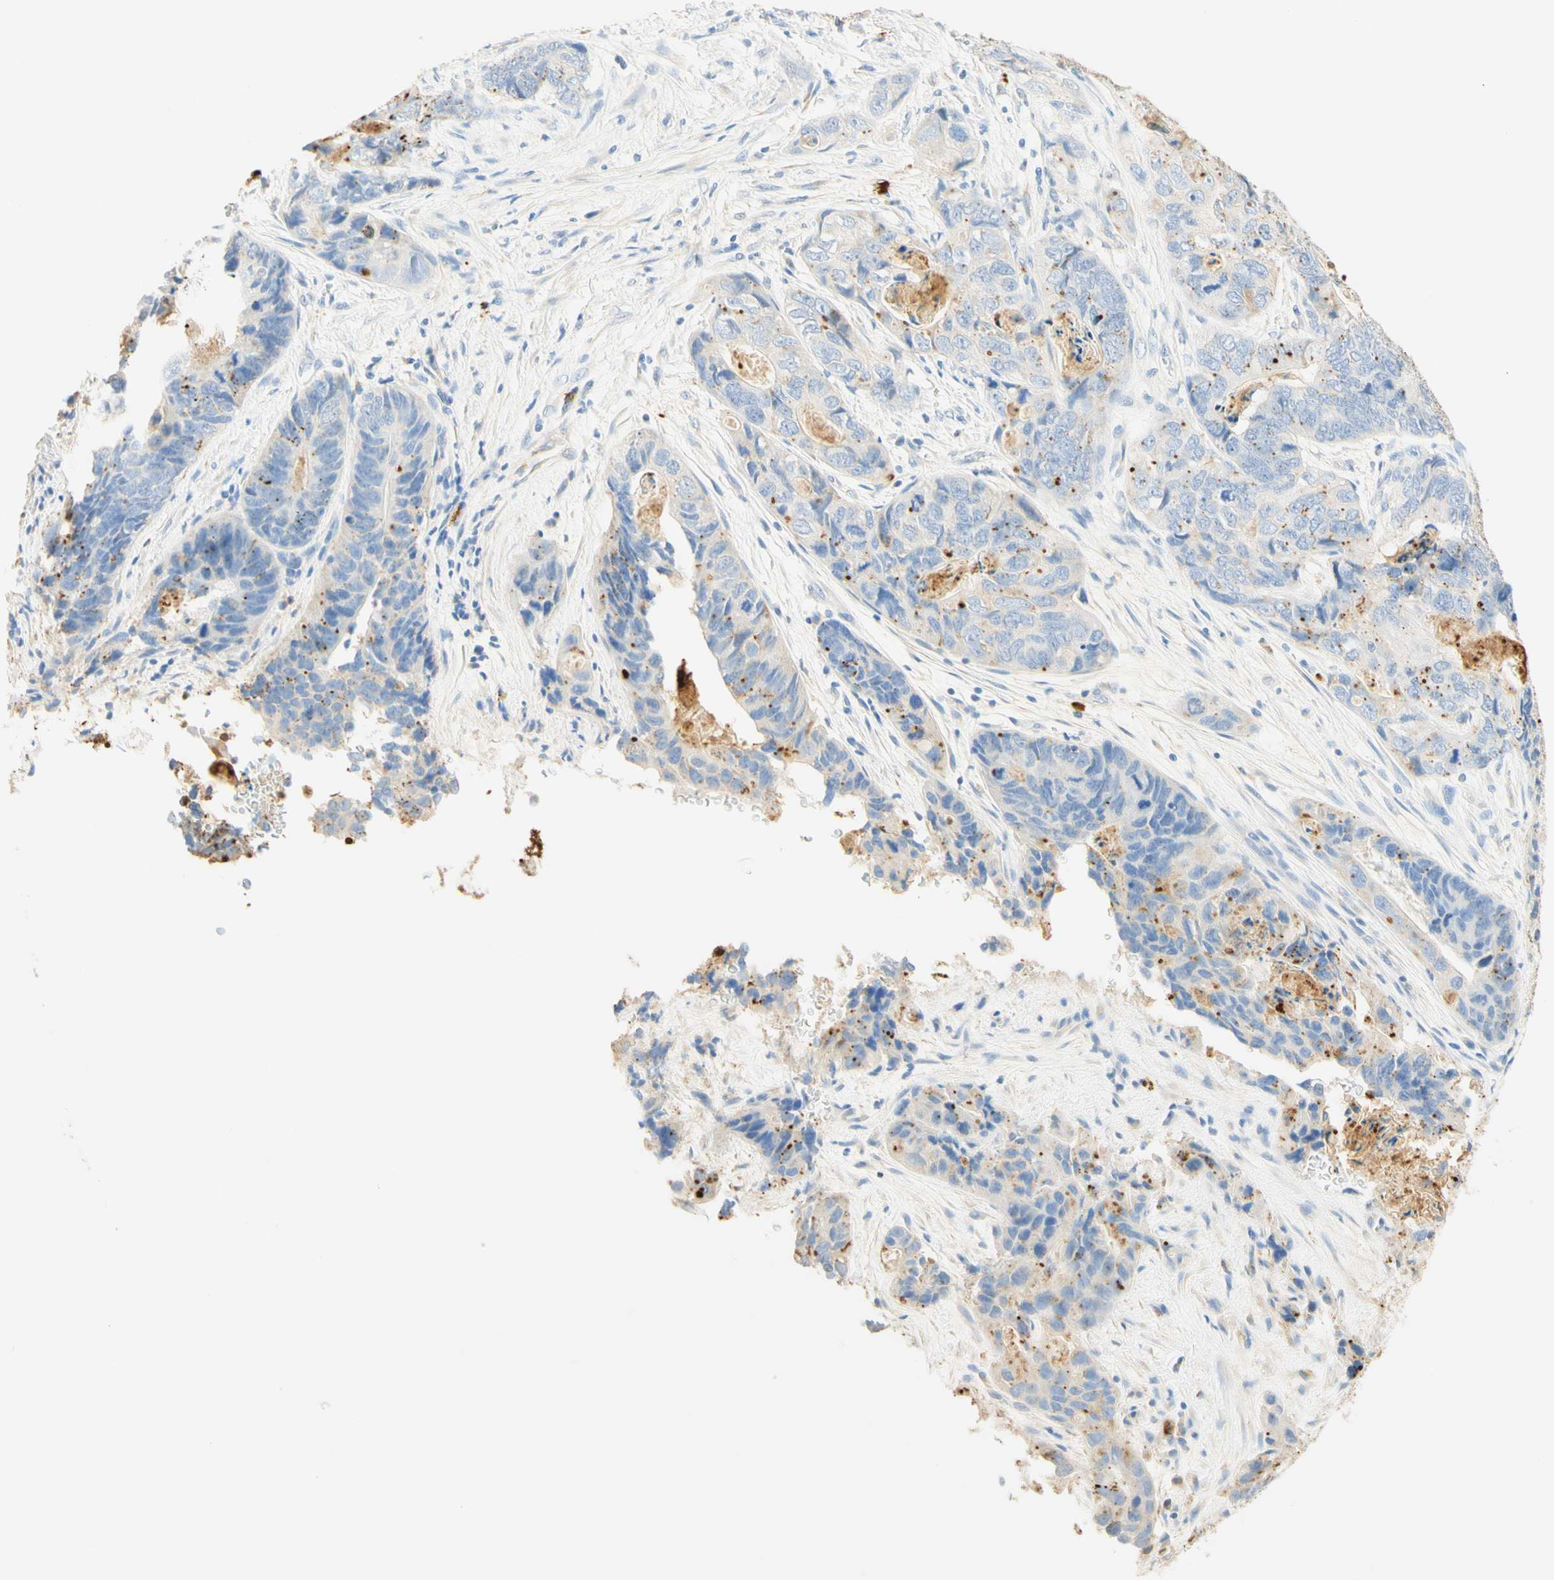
{"staining": {"intensity": "moderate", "quantity": "<25%", "location": "cytoplasmic/membranous"}, "tissue": "stomach cancer", "cell_type": "Tumor cells", "image_type": "cancer", "snomed": [{"axis": "morphology", "description": "Adenocarcinoma, NOS"}, {"axis": "topography", "description": "Stomach"}], "caption": "DAB immunohistochemical staining of stomach cancer demonstrates moderate cytoplasmic/membranous protein positivity in approximately <25% of tumor cells. (Stains: DAB (3,3'-diaminobenzidine) in brown, nuclei in blue, Microscopy: brightfield microscopy at high magnification).", "gene": "CD63", "patient": {"sex": "female", "age": 89}}